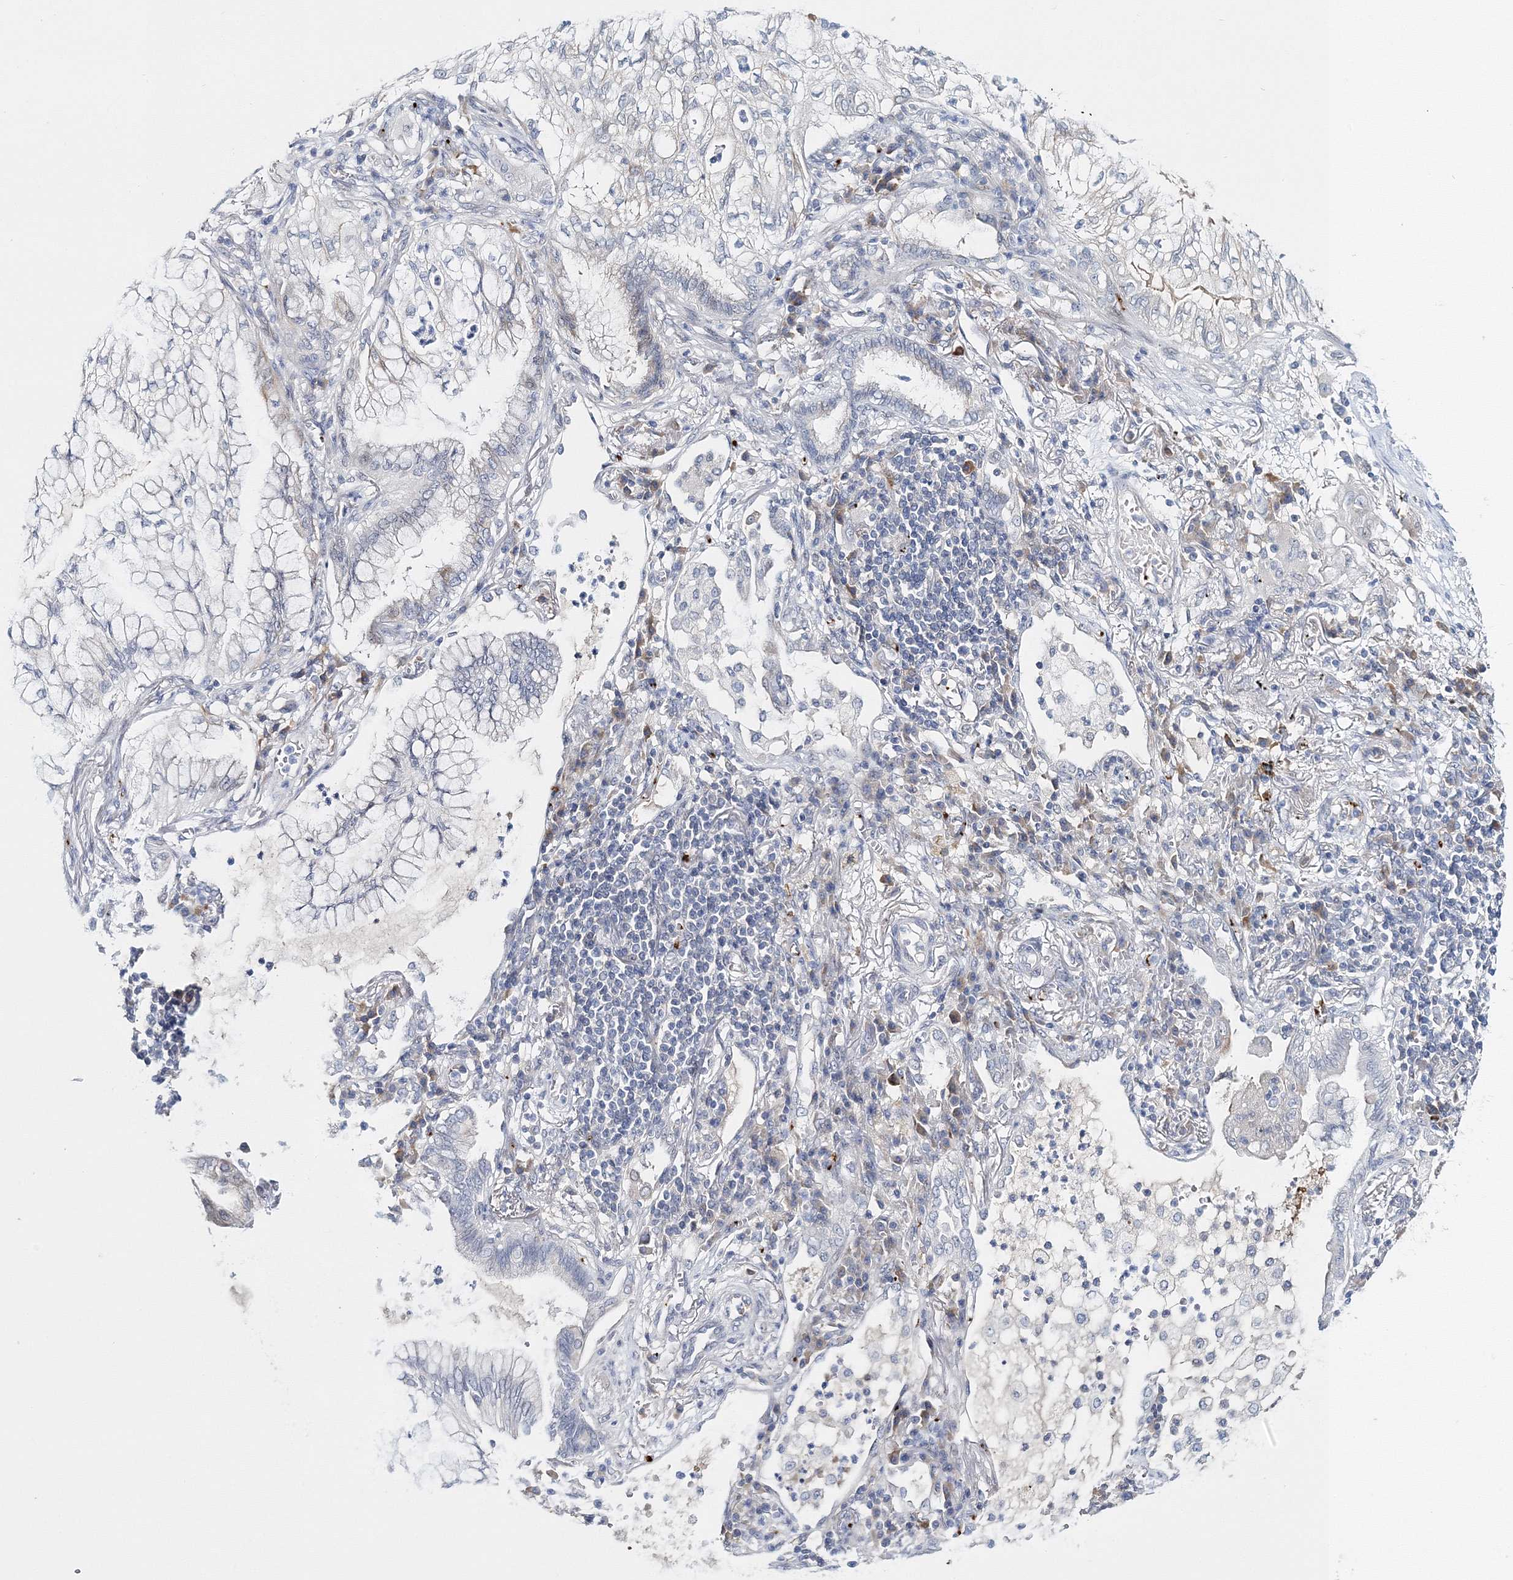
{"staining": {"intensity": "negative", "quantity": "none", "location": "none"}, "tissue": "lung cancer", "cell_type": "Tumor cells", "image_type": "cancer", "snomed": [{"axis": "morphology", "description": "Adenocarcinoma, NOS"}, {"axis": "topography", "description": "Lung"}], "caption": "Adenocarcinoma (lung) was stained to show a protein in brown. There is no significant expression in tumor cells. Nuclei are stained in blue.", "gene": "MYOZ2", "patient": {"sex": "female", "age": 70}}